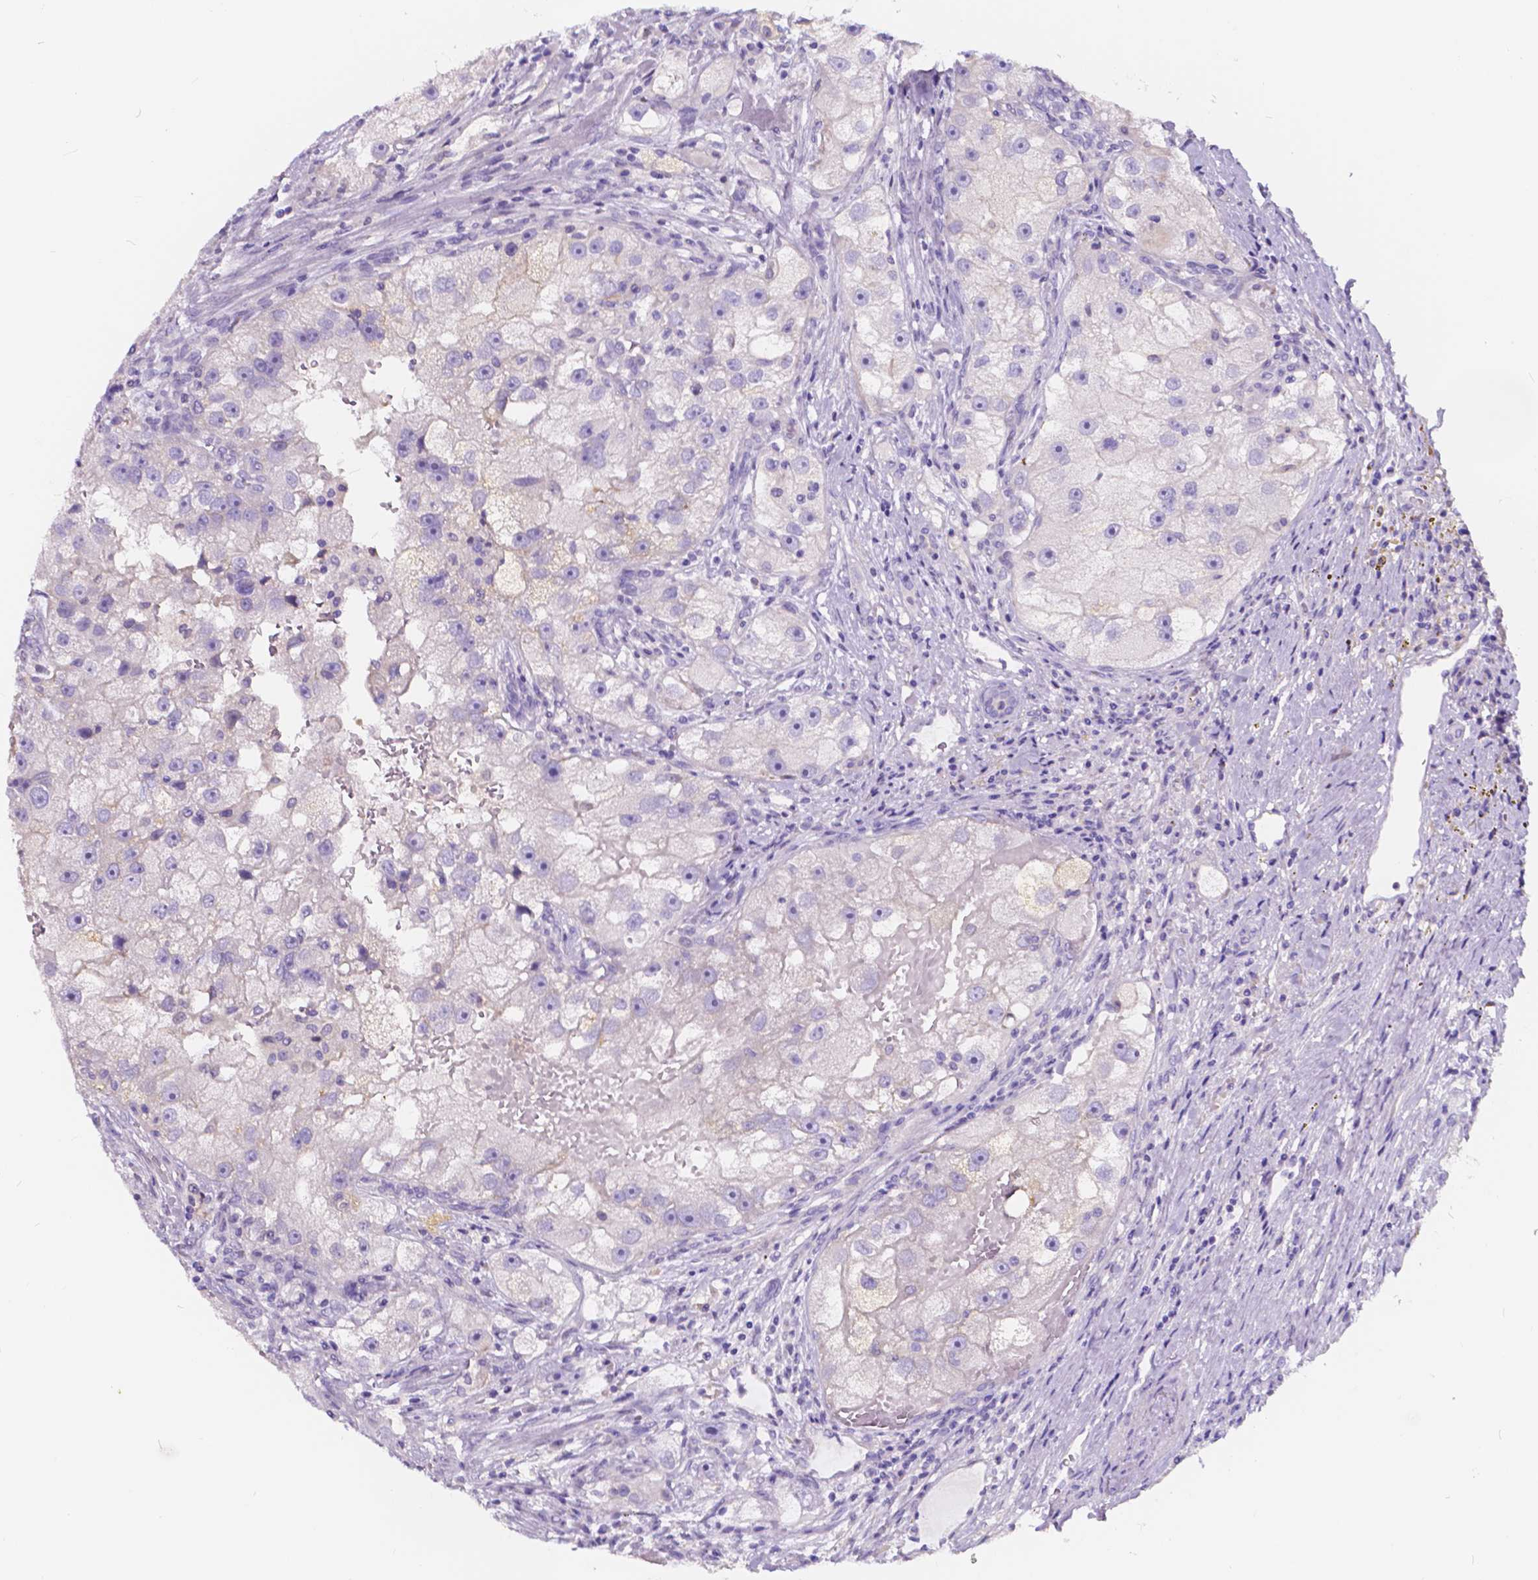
{"staining": {"intensity": "negative", "quantity": "none", "location": "none"}, "tissue": "renal cancer", "cell_type": "Tumor cells", "image_type": "cancer", "snomed": [{"axis": "morphology", "description": "Adenocarcinoma, NOS"}, {"axis": "topography", "description": "Kidney"}], "caption": "A histopathology image of renal adenocarcinoma stained for a protein shows no brown staining in tumor cells. (Stains: DAB (3,3'-diaminobenzidine) immunohistochemistry with hematoxylin counter stain, Microscopy: brightfield microscopy at high magnification).", "gene": "CLSTN2", "patient": {"sex": "male", "age": 63}}